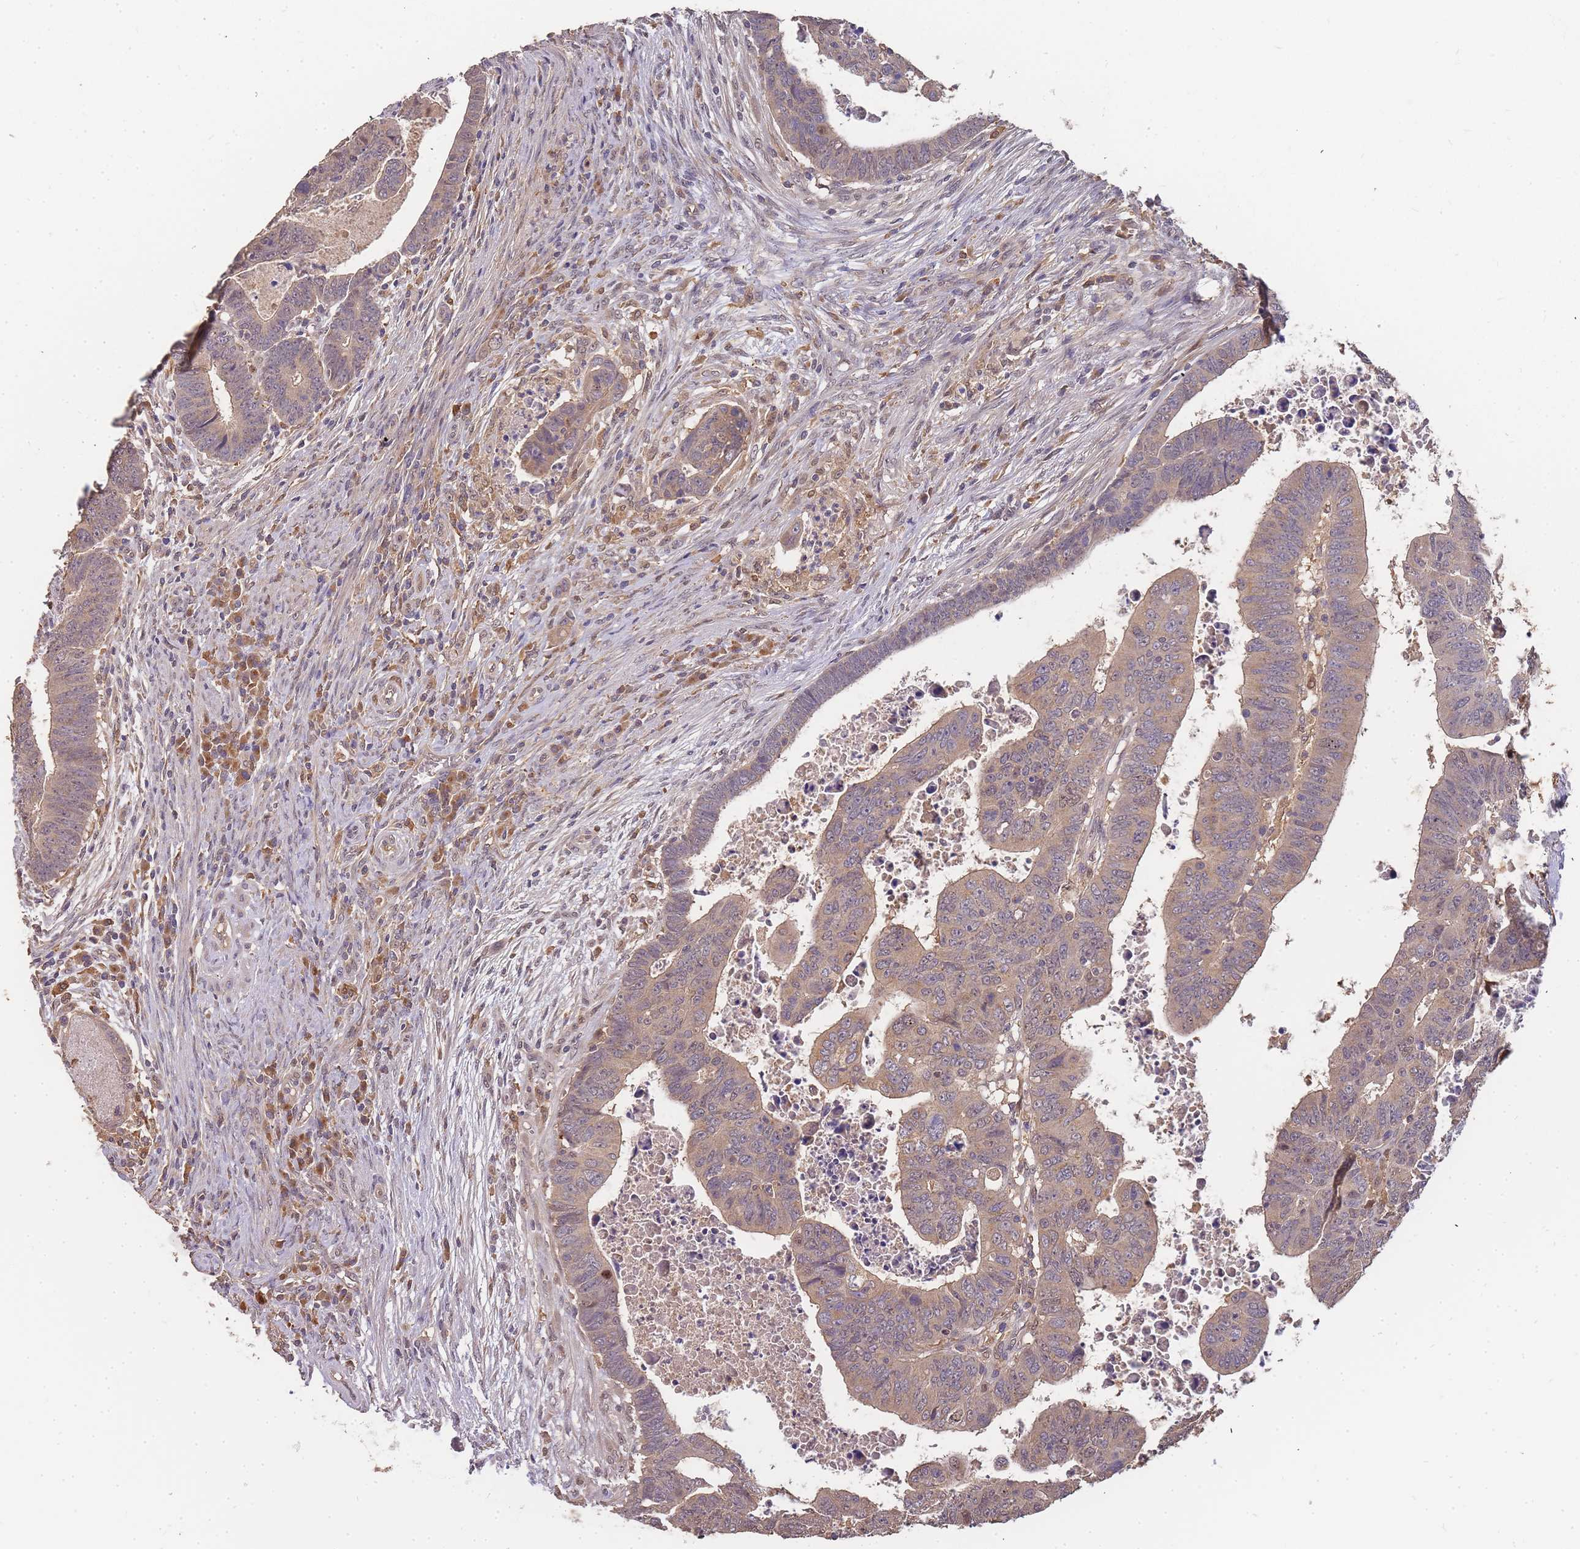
{"staining": {"intensity": "weak", "quantity": "<25%", "location": "cytoplasmic/membranous,nuclear"}, "tissue": "colorectal cancer", "cell_type": "Tumor cells", "image_type": "cancer", "snomed": [{"axis": "morphology", "description": "Normal tissue, NOS"}, {"axis": "morphology", "description": "Adenocarcinoma, NOS"}, {"axis": "topography", "description": "Rectum"}], "caption": "Immunohistochemical staining of human adenocarcinoma (colorectal) shows no significant expression in tumor cells.", "gene": "CDKN2AIPNL", "patient": {"sex": "female", "age": 65}}